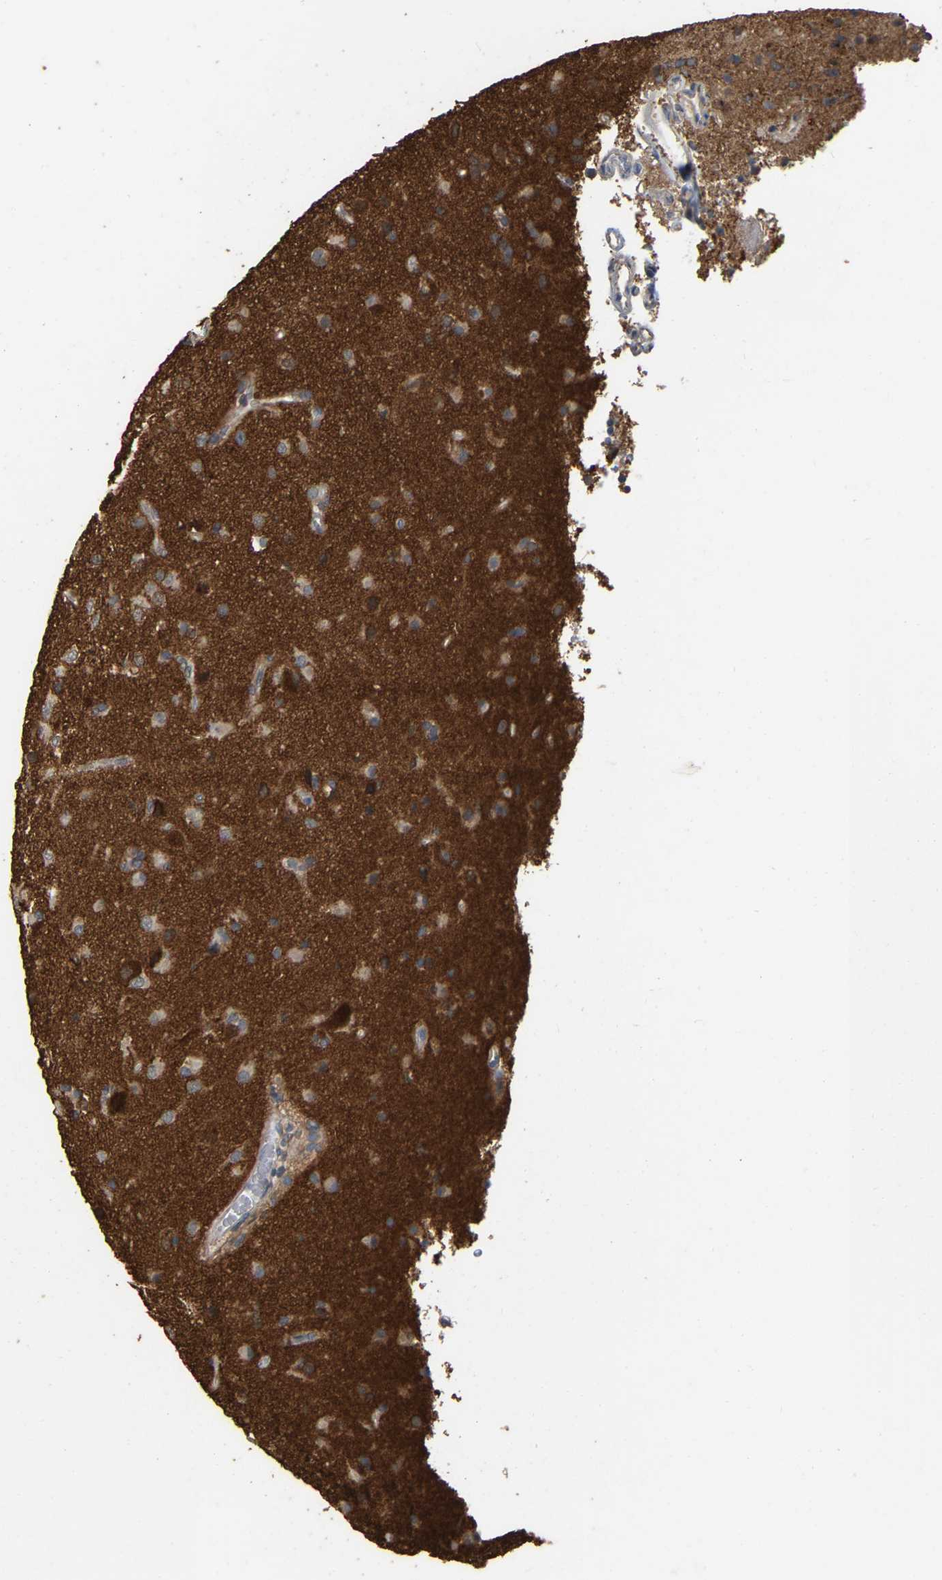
{"staining": {"intensity": "moderate", "quantity": "<25%", "location": "cytoplasmic/membranous"}, "tissue": "glioma", "cell_type": "Tumor cells", "image_type": "cancer", "snomed": [{"axis": "morphology", "description": "Glioma, malignant, Low grade"}, {"axis": "topography", "description": "Brain"}], "caption": "A brown stain labels moderate cytoplasmic/membranous positivity of a protein in human glioma tumor cells.", "gene": "NCS1", "patient": {"sex": "male", "age": 65}}